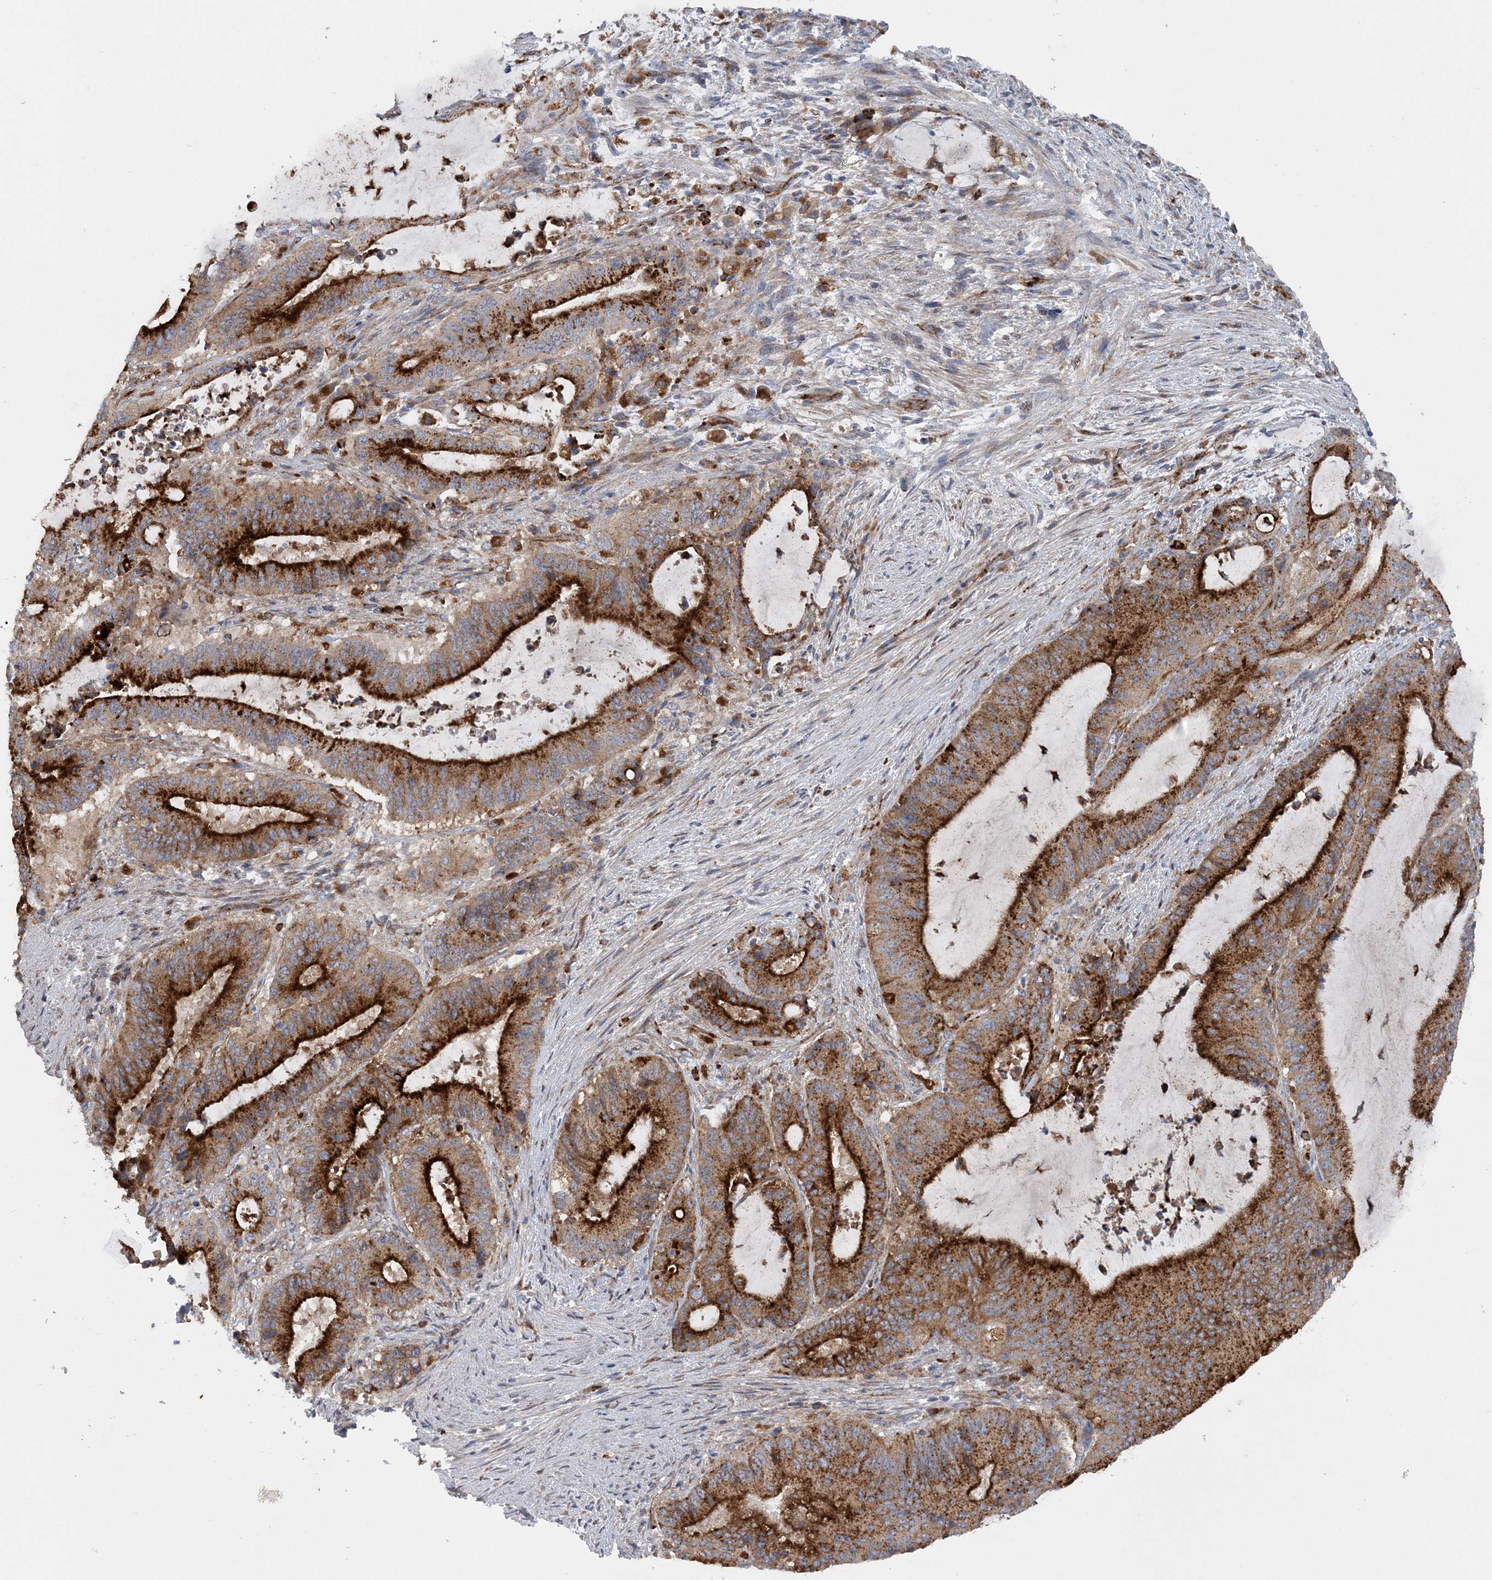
{"staining": {"intensity": "strong", "quantity": ">75%", "location": "cytoplasmic/membranous"}, "tissue": "liver cancer", "cell_type": "Tumor cells", "image_type": "cancer", "snomed": [{"axis": "morphology", "description": "Normal tissue, NOS"}, {"axis": "morphology", "description": "Cholangiocarcinoma"}, {"axis": "topography", "description": "Liver"}, {"axis": "topography", "description": "Peripheral nerve tissue"}], "caption": "Tumor cells exhibit high levels of strong cytoplasmic/membranous positivity in about >75% of cells in liver cancer.", "gene": "PTTG1IP", "patient": {"sex": "female", "age": 73}}